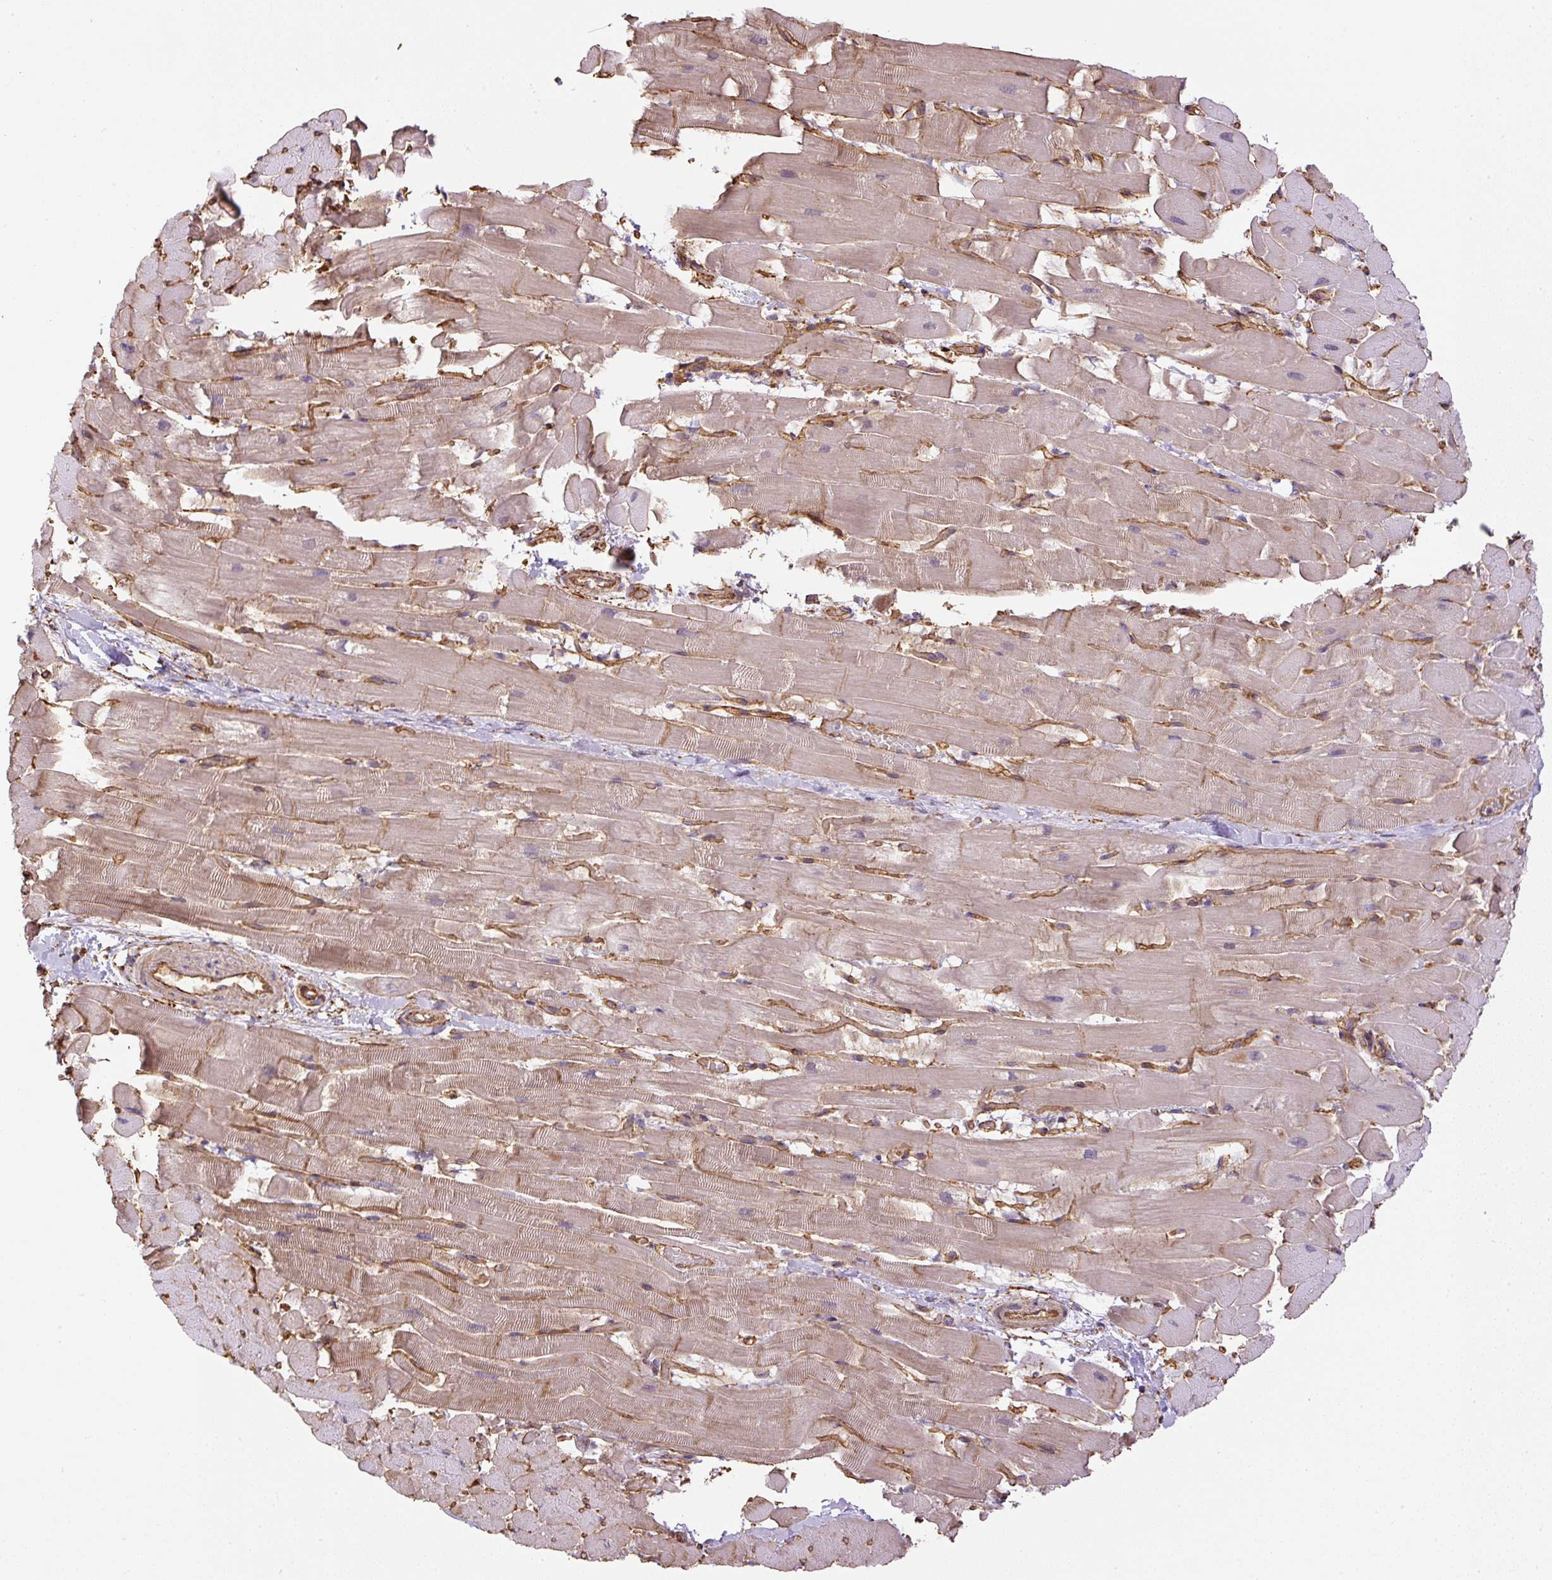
{"staining": {"intensity": "moderate", "quantity": "25%-75%", "location": "cytoplasmic/membranous"}, "tissue": "heart muscle", "cell_type": "Cardiomyocytes", "image_type": "normal", "snomed": [{"axis": "morphology", "description": "Normal tissue, NOS"}, {"axis": "topography", "description": "Heart"}], "caption": "DAB immunohistochemical staining of benign human heart muscle displays moderate cytoplasmic/membranous protein positivity in about 25%-75% of cardiomyocytes. Using DAB (3,3'-diaminobenzidine) (brown) and hematoxylin (blue) stains, captured at high magnification using brightfield microscopy.", "gene": "B3GALT5", "patient": {"sex": "male", "age": 37}}